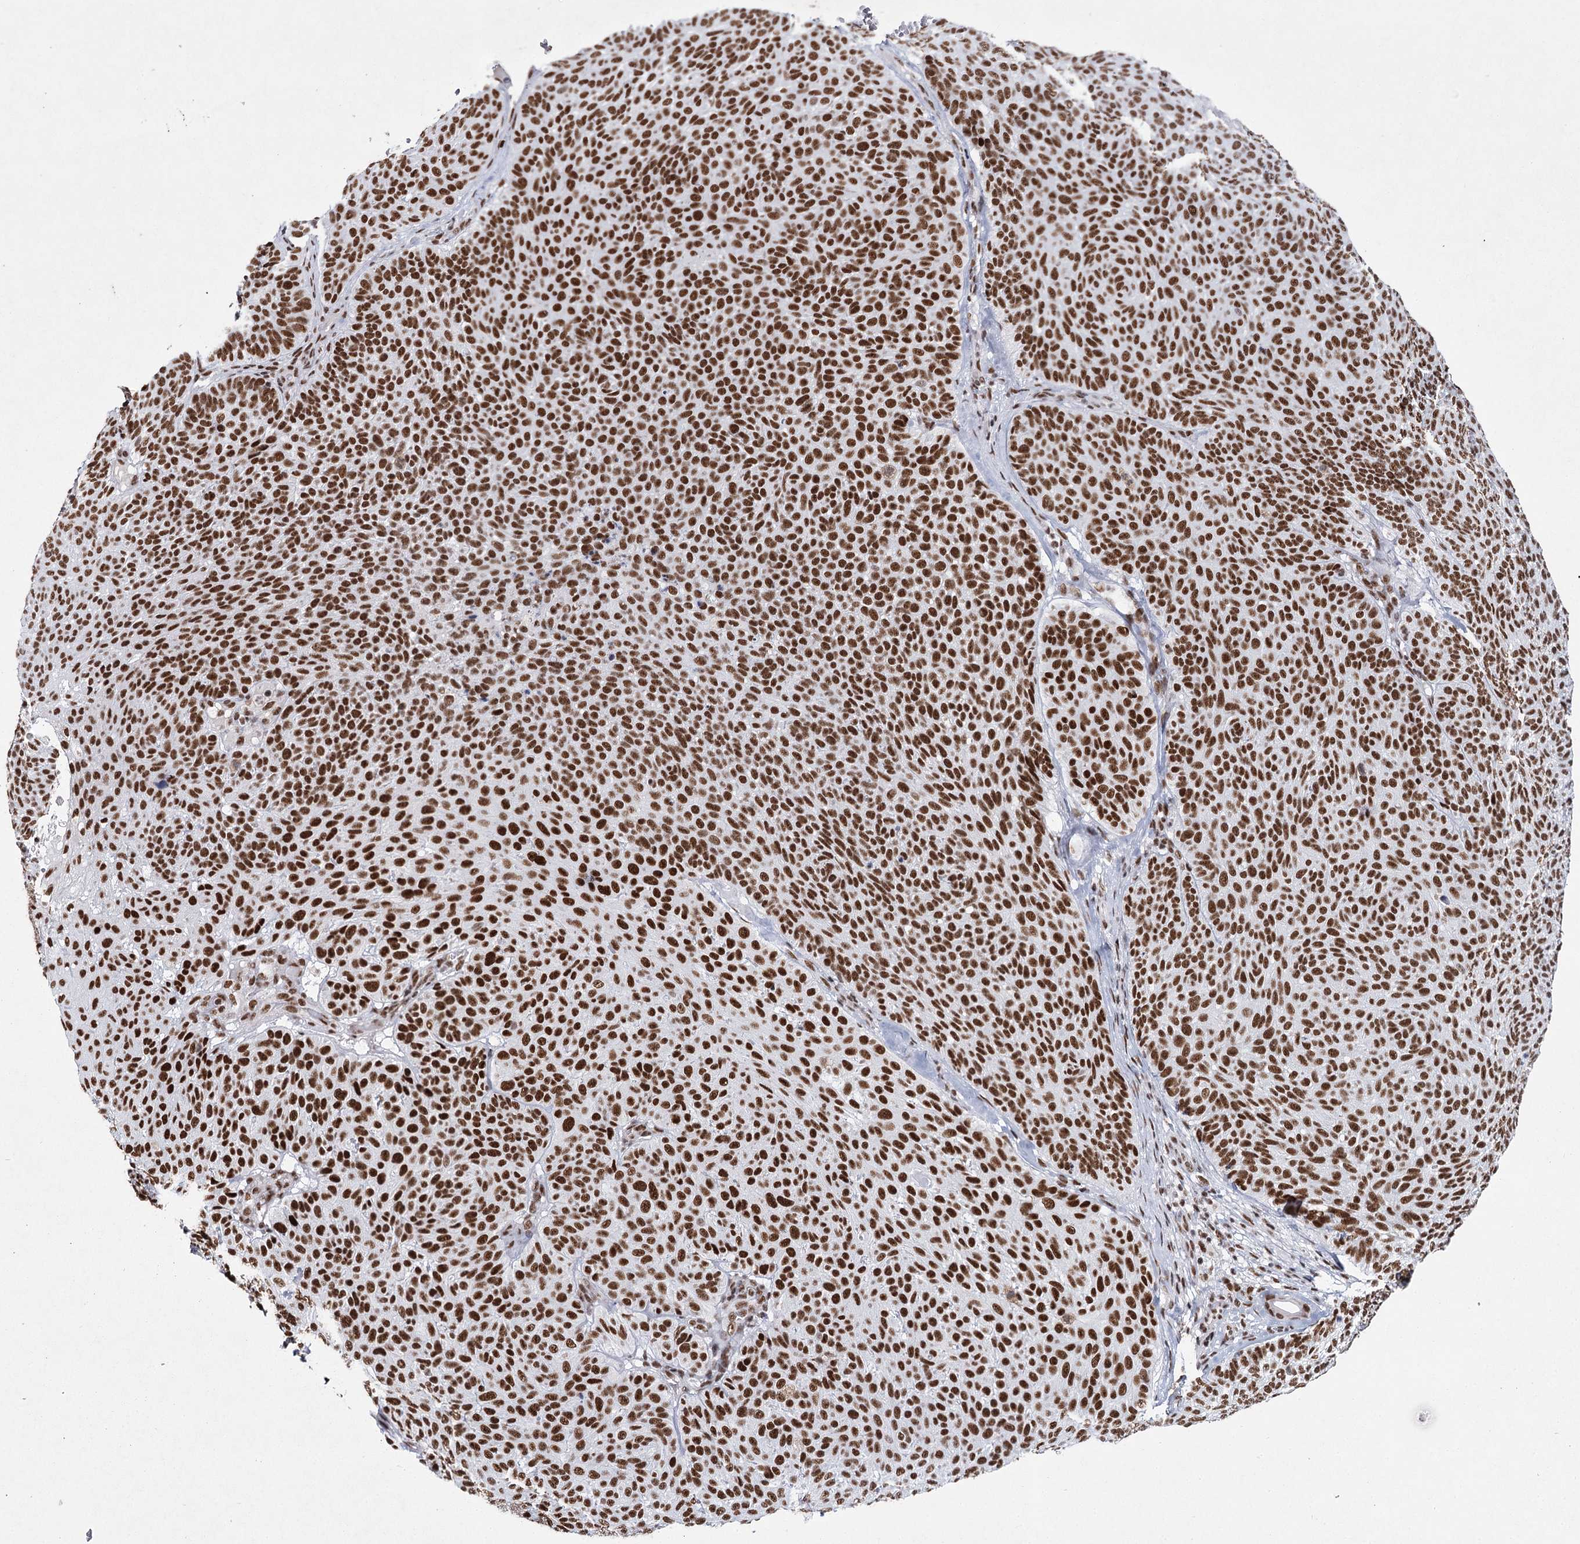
{"staining": {"intensity": "strong", "quantity": ">75%", "location": "nuclear"}, "tissue": "skin cancer", "cell_type": "Tumor cells", "image_type": "cancer", "snomed": [{"axis": "morphology", "description": "Basal cell carcinoma"}, {"axis": "topography", "description": "Skin"}], "caption": "Immunohistochemistry image of neoplastic tissue: human basal cell carcinoma (skin) stained using immunohistochemistry demonstrates high levels of strong protein expression localized specifically in the nuclear of tumor cells, appearing as a nuclear brown color.", "gene": "SCAF8", "patient": {"sex": "male", "age": 85}}